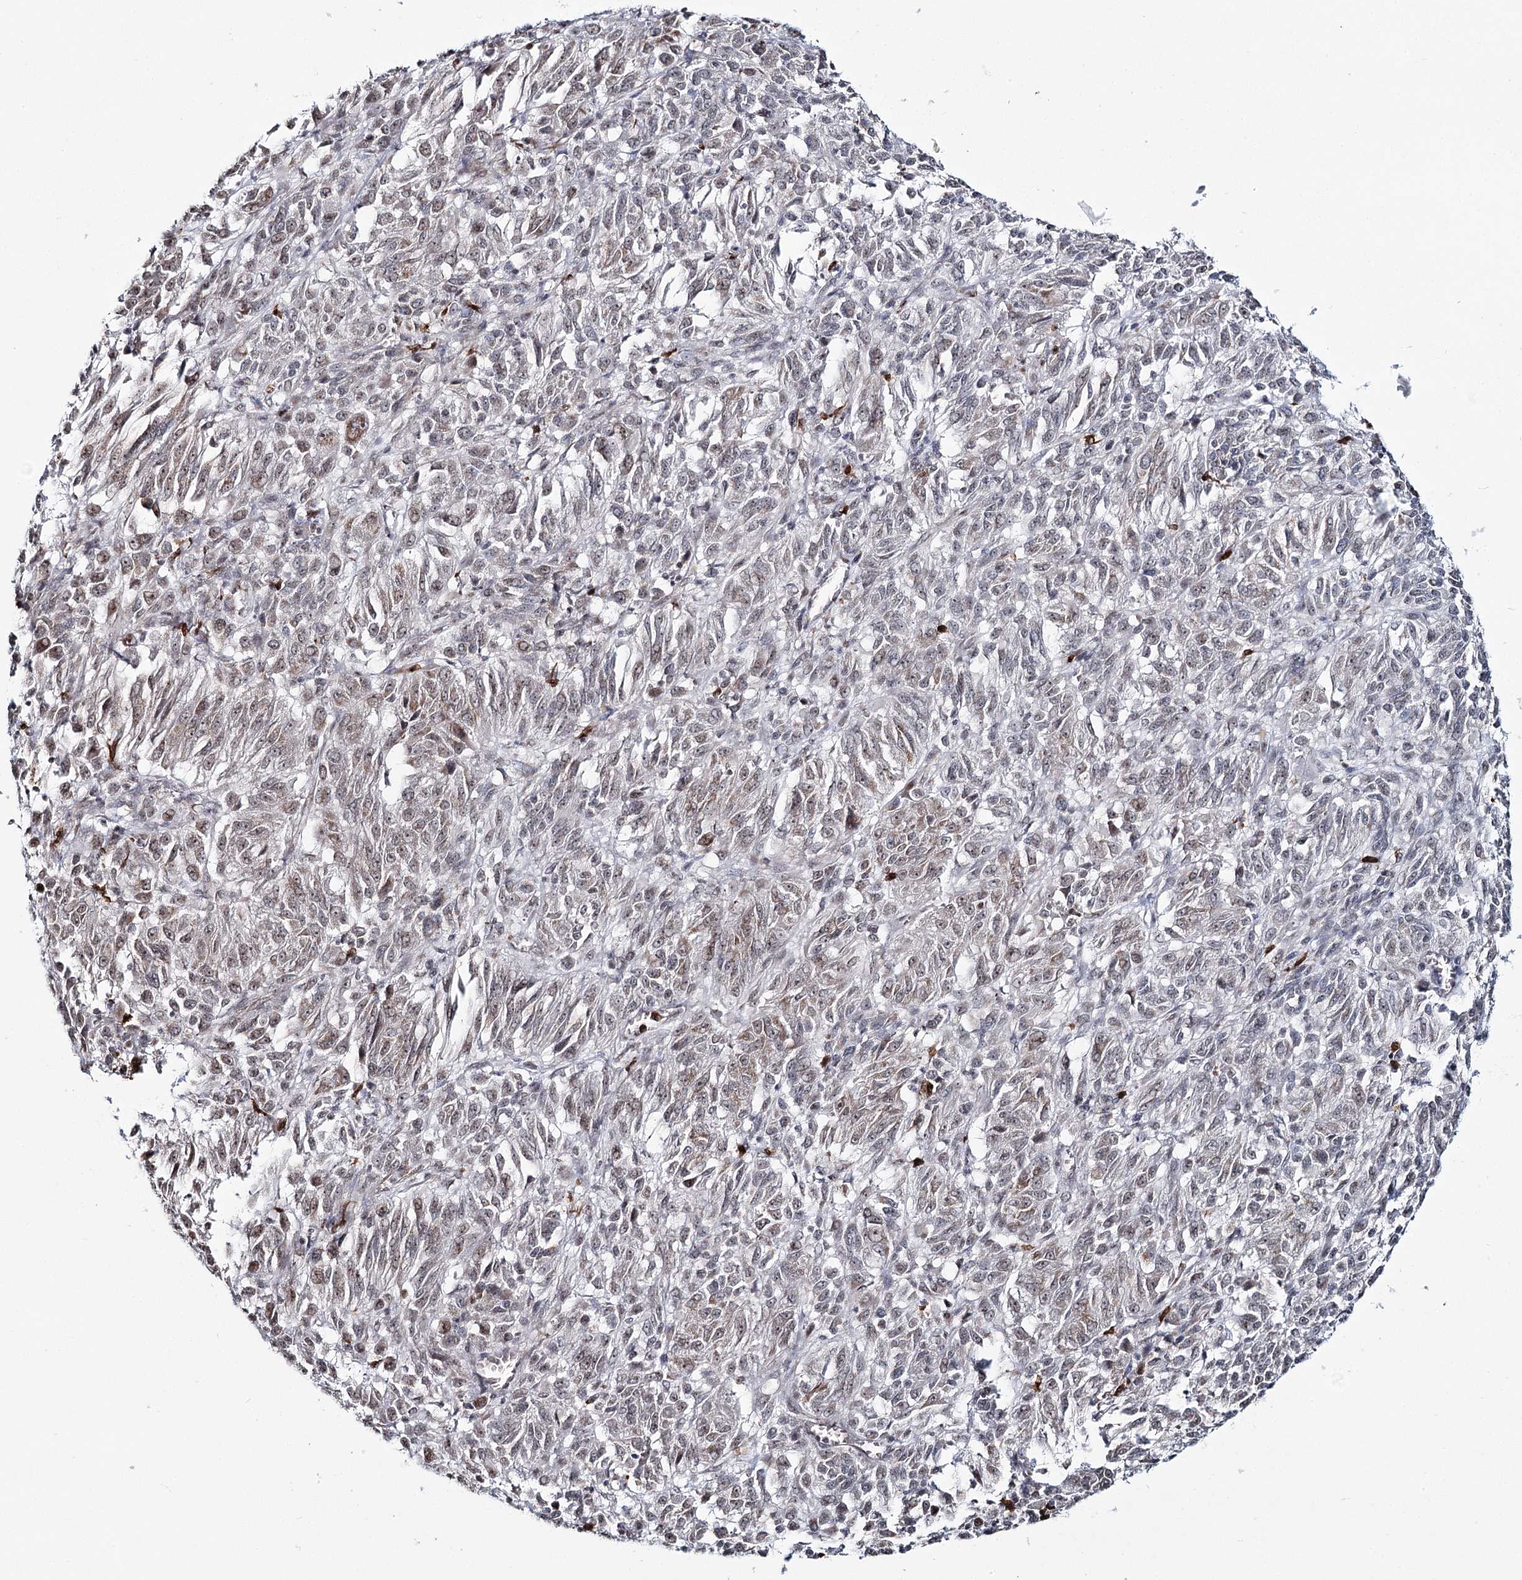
{"staining": {"intensity": "weak", "quantity": "25%-75%", "location": "cytoplasmic/membranous,nuclear"}, "tissue": "melanoma", "cell_type": "Tumor cells", "image_type": "cancer", "snomed": [{"axis": "morphology", "description": "Malignant melanoma, Metastatic site"}, {"axis": "topography", "description": "Lung"}], "caption": "About 25%-75% of tumor cells in melanoma reveal weak cytoplasmic/membranous and nuclear protein positivity as visualized by brown immunohistochemical staining.", "gene": "ATAD1", "patient": {"sex": "male", "age": 64}}